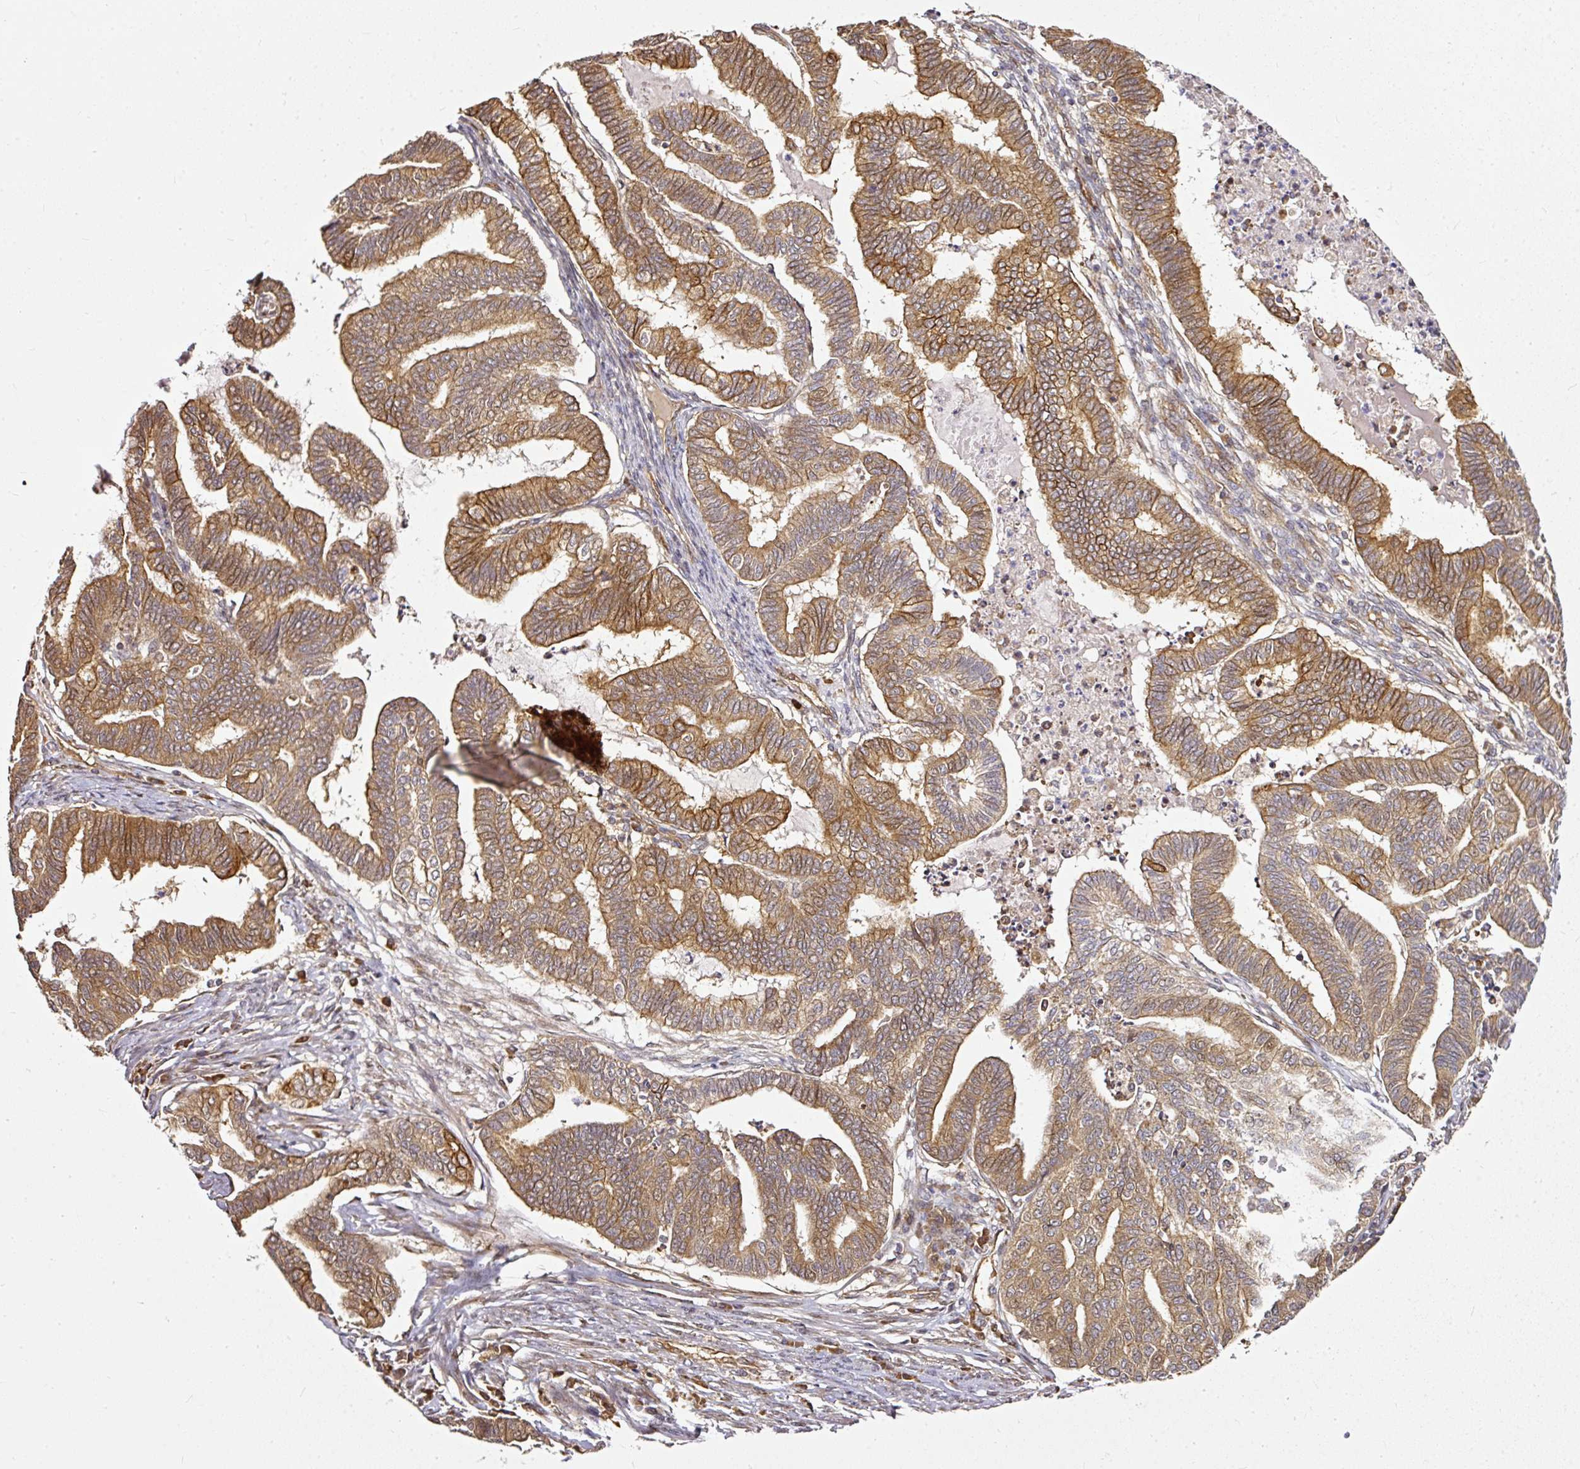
{"staining": {"intensity": "moderate", "quantity": ">75%", "location": "cytoplasmic/membranous"}, "tissue": "endometrial cancer", "cell_type": "Tumor cells", "image_type": "cancer", "snomed": [{"axis": "morphology", "description": "Adenocarcinoma, NOS"}, {"axis": "topography", "description": "Endometrium"}], "caption": "The immunohistochemical stain highlights moderate cytoplasmic/membranous expression in tumor cells of endometrial adenocarcinoma tissue.", "gene": "MIF4GD", "patient": {"sex": "female", "age": 79}}